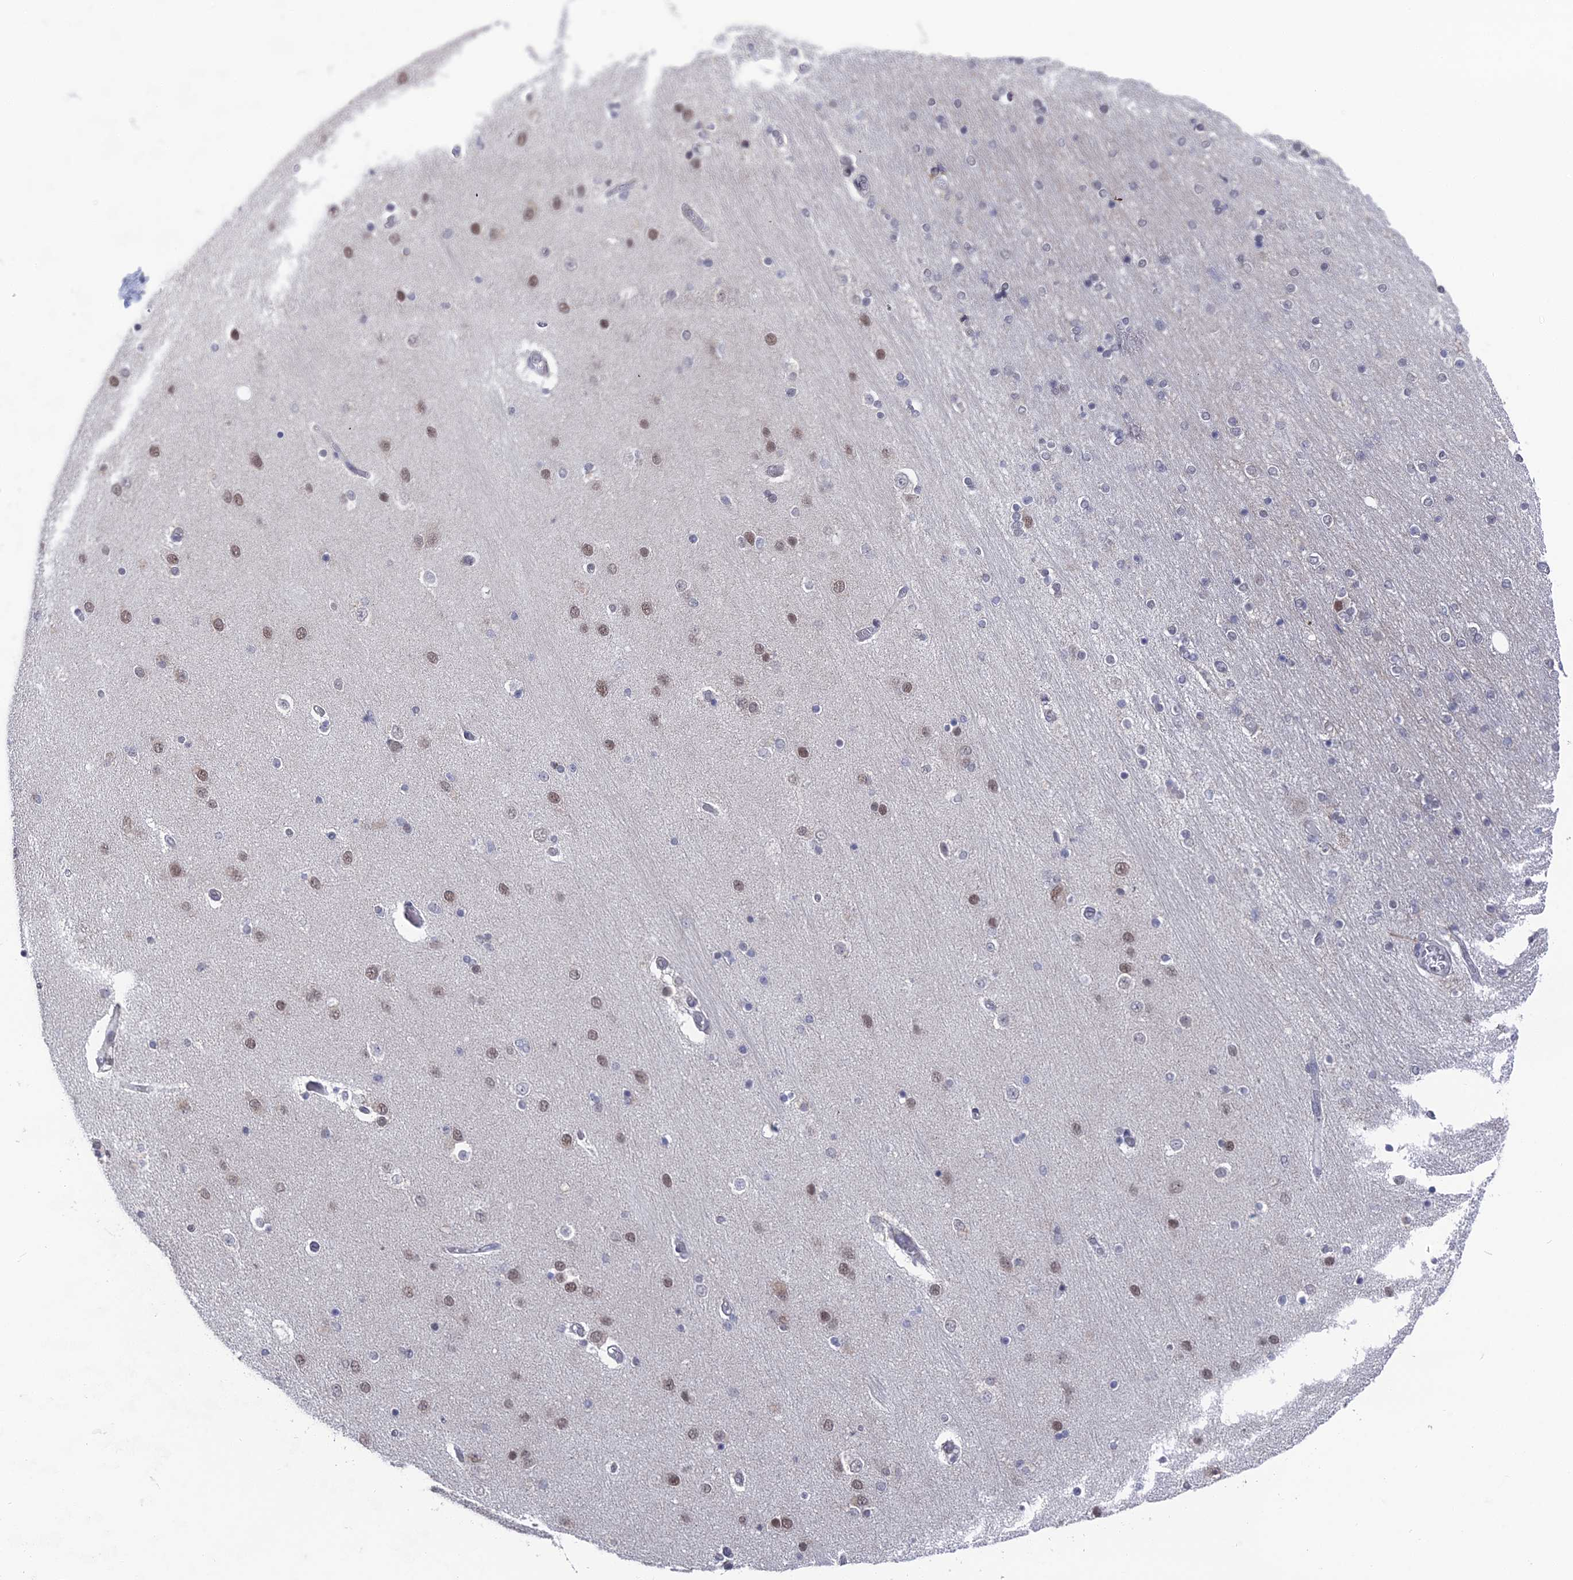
{"staining": {"intensity": "negative", "quantity": "none", "location": "none"}, "tissue": "hippocampus", "cell_type": "Glial cells", "image_type": "normal", "snomed": [{"axis": "morphology", "description": "Normal tissue, NOS"}, {"axis": "topography", "description": "Hippocampus"}], "caption": "Immunohistochemistry of benign human hippocampus reveals no staining in glial cells. (Stains: DAB (3,3'-diaminobenzidine) immunohistochemistry with hematoxylin counter stain, Microscopy: brightfield microscopy at high magnification).", "gene": "FHIP2A", "patient": {"sex": "female", "age": 54}}